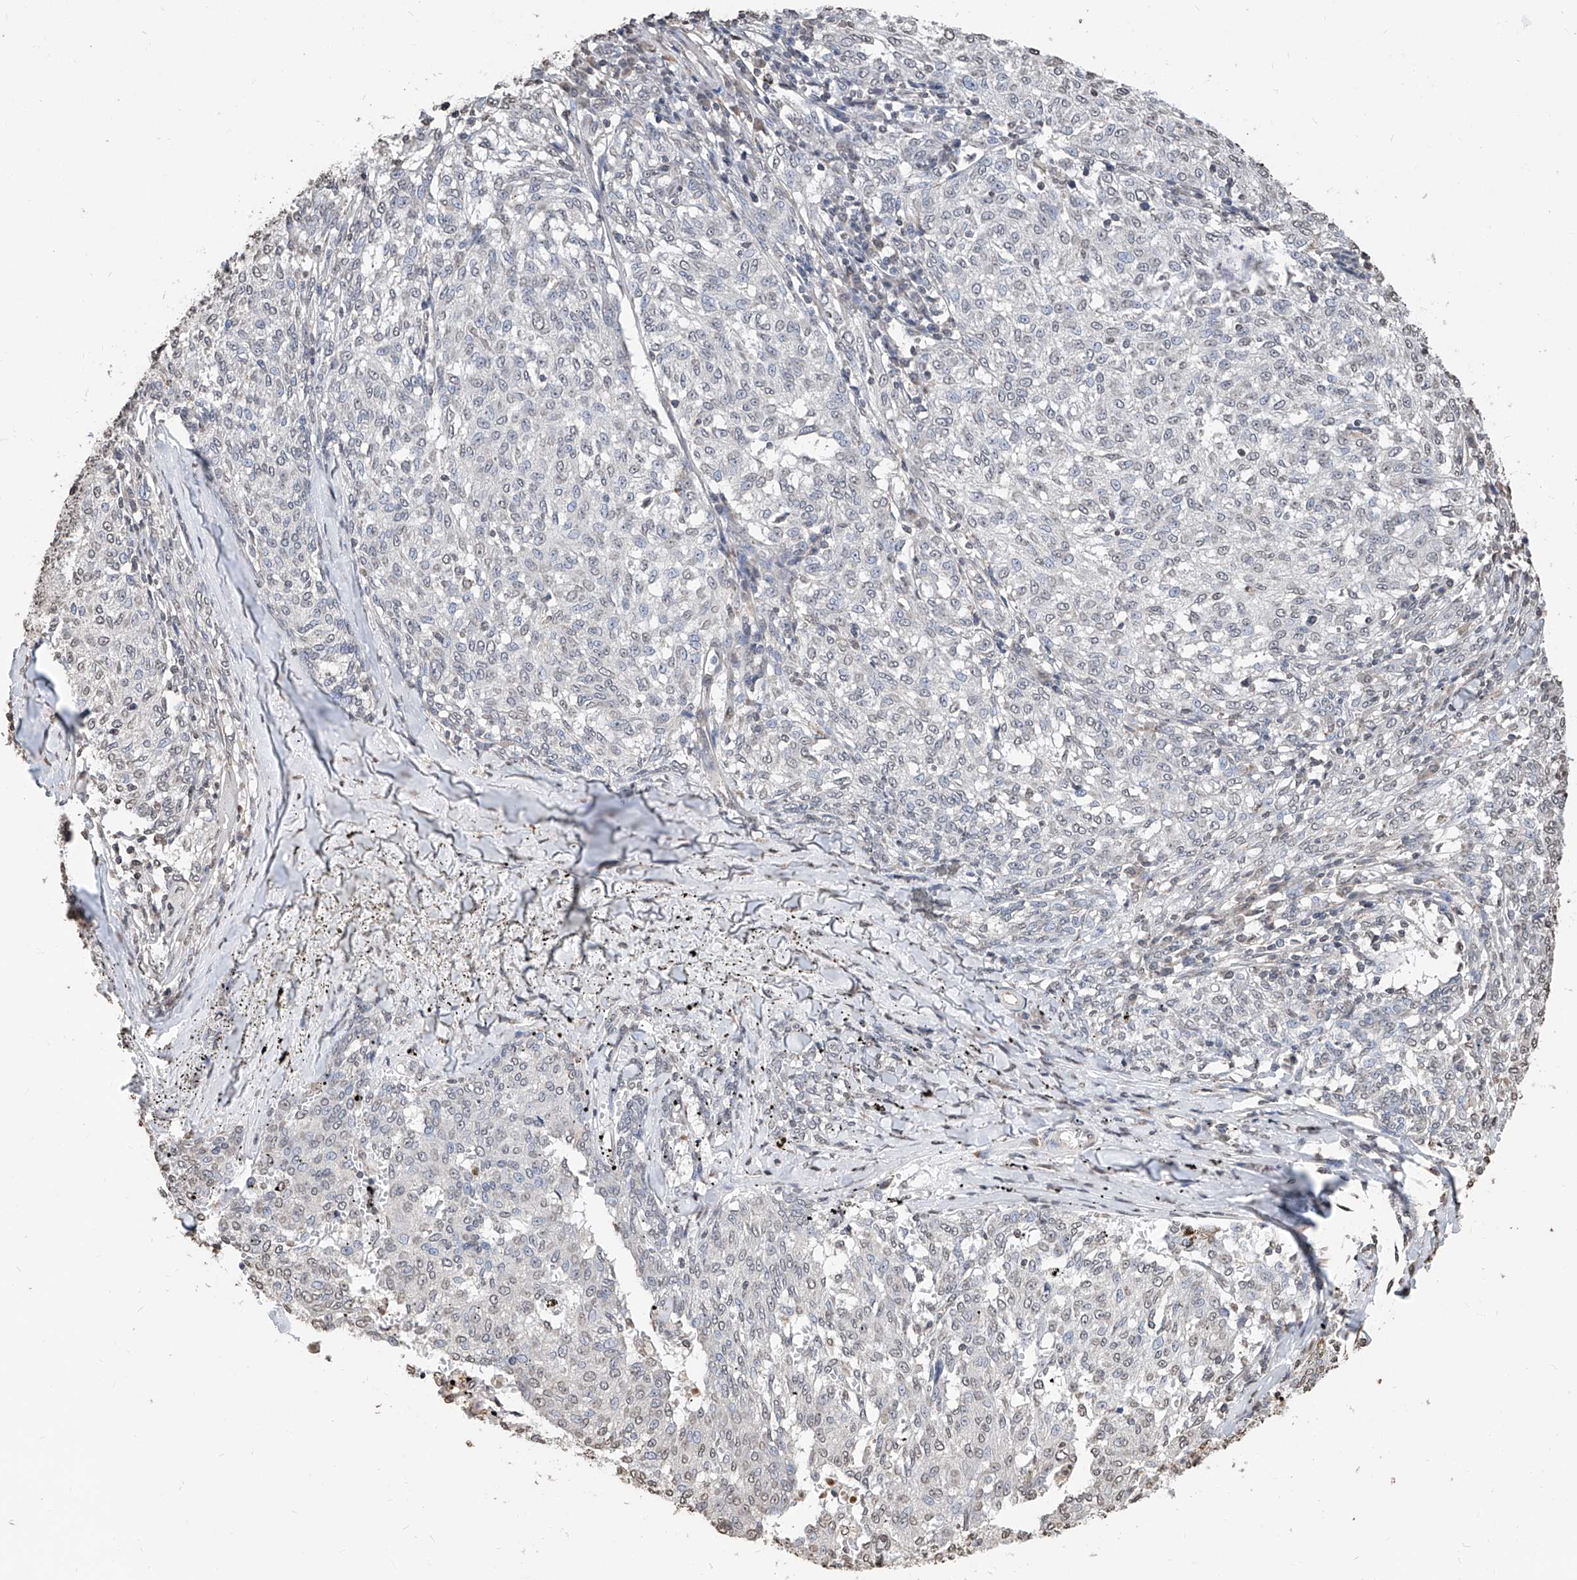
{"staining": {"intensity": "negative", "quantity": "none", "location": "none"}, "tissue": "melanoma", "cell_type": "Tumor cells", "image_type": "cancer", "snomed": [{"axis": "morphology", "description": "Malignant melanoma, NOS"}, {"axis": "topography", "description": "Skin"}], "caption": "Immunohistochemical staining of melanoma reveals no significant positivity in tumor cells. (Stains: DAB immunohistochemistry (IHC) with hematoxylin counter stain, Microscopy: brightfield microscopy at high magnification).", "gene": "RP9", "patient": {"sex": "female", "age": 72}}